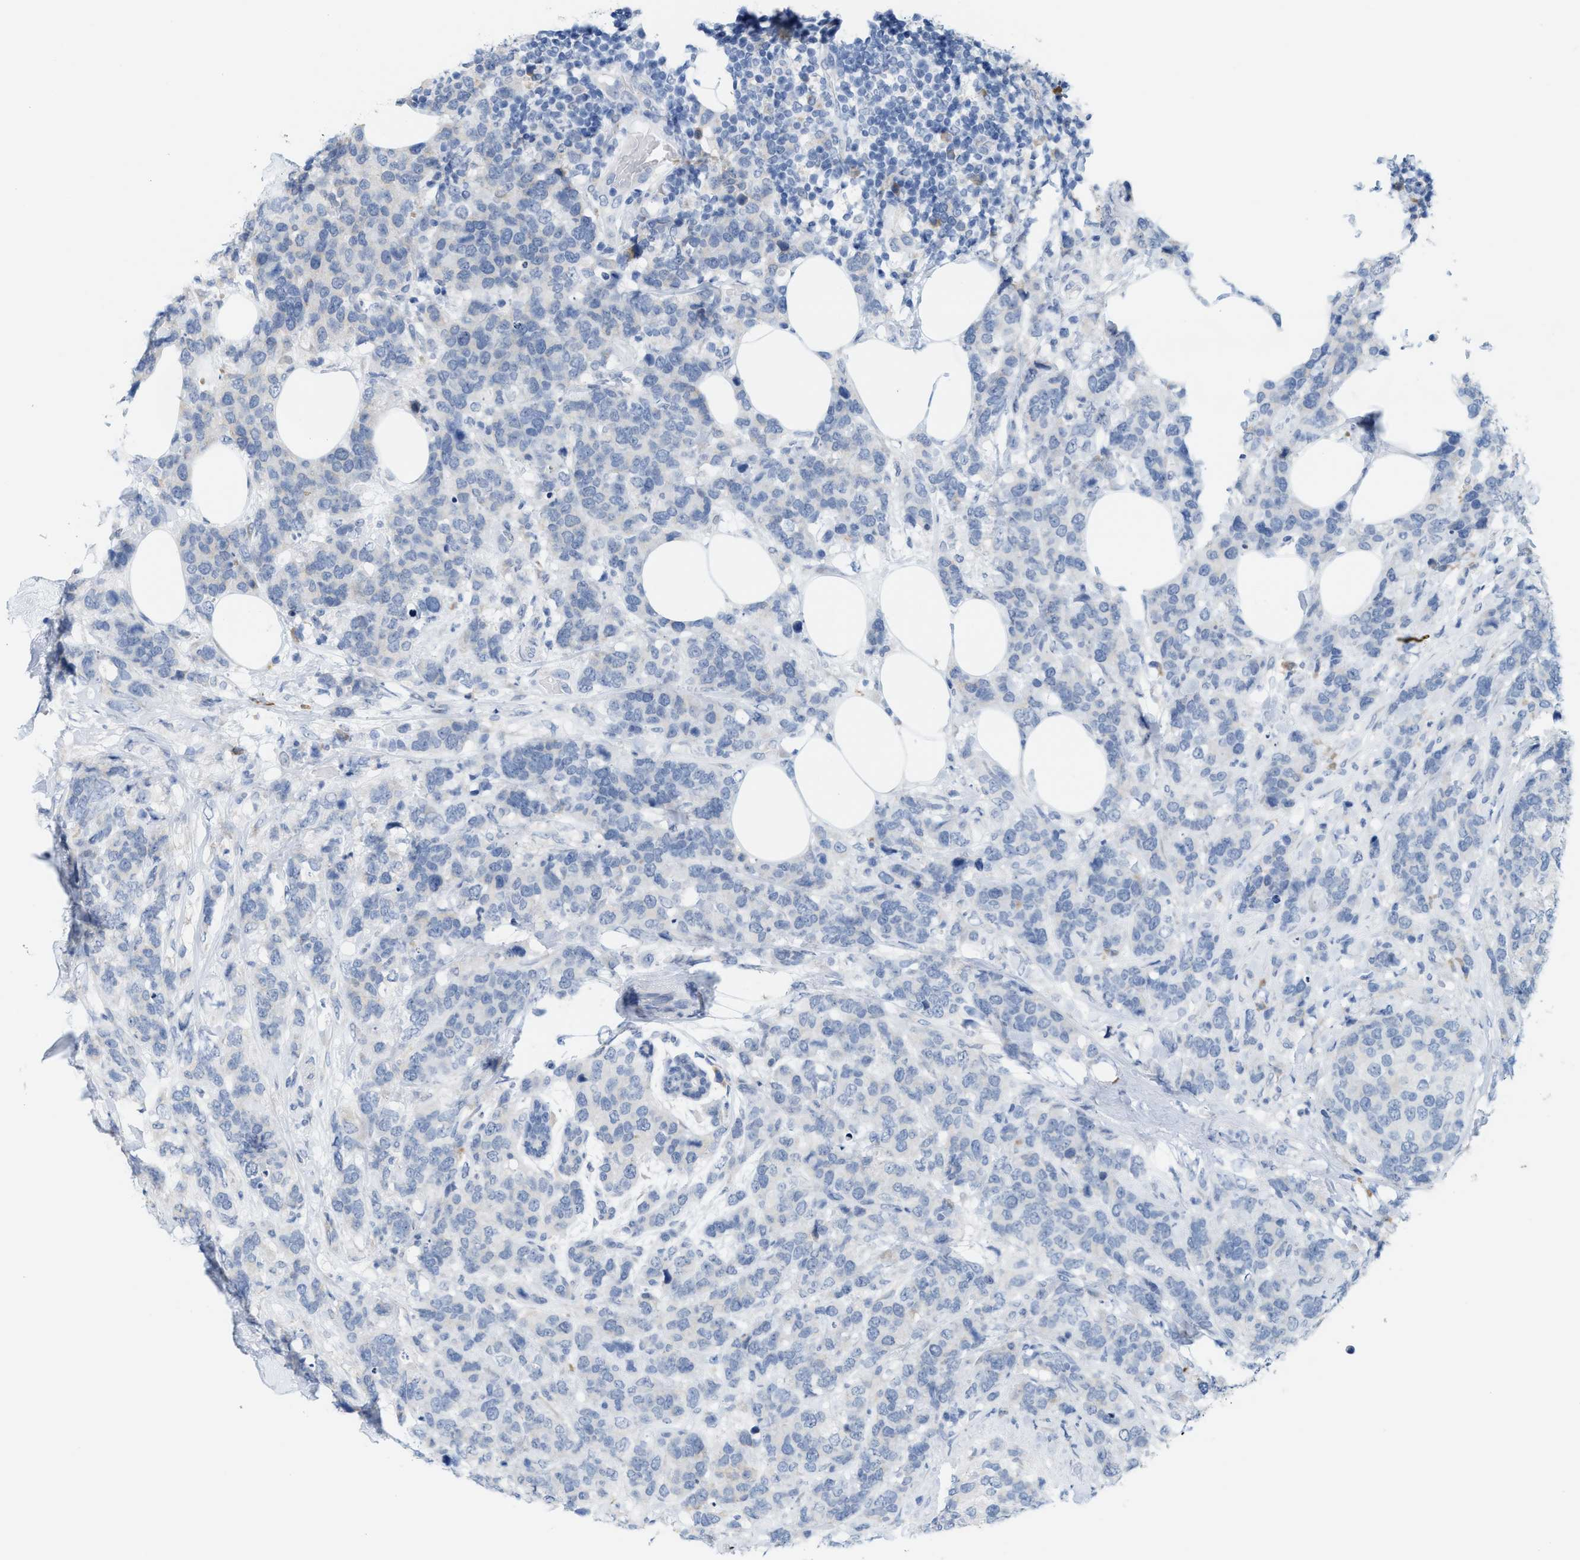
{"staining": {"intensity": "negative", "quantity": "none", "location": "none"}, "tissue": "breast cancer", "cell_type": "Tumor cells", "image_type": "cancer", "snomed": [{"axis": "morphology", "description": "Lobular carcinoma"}, {"axis": "topography", "description": "Breast"}], "caption": "Immunohistochemistry (IHC) of human breast cancer (lobular carcinoma) shows no expression in tumor cells.", "gene": "KIFC3", "patient": {"sex": "female", "age": 59}}